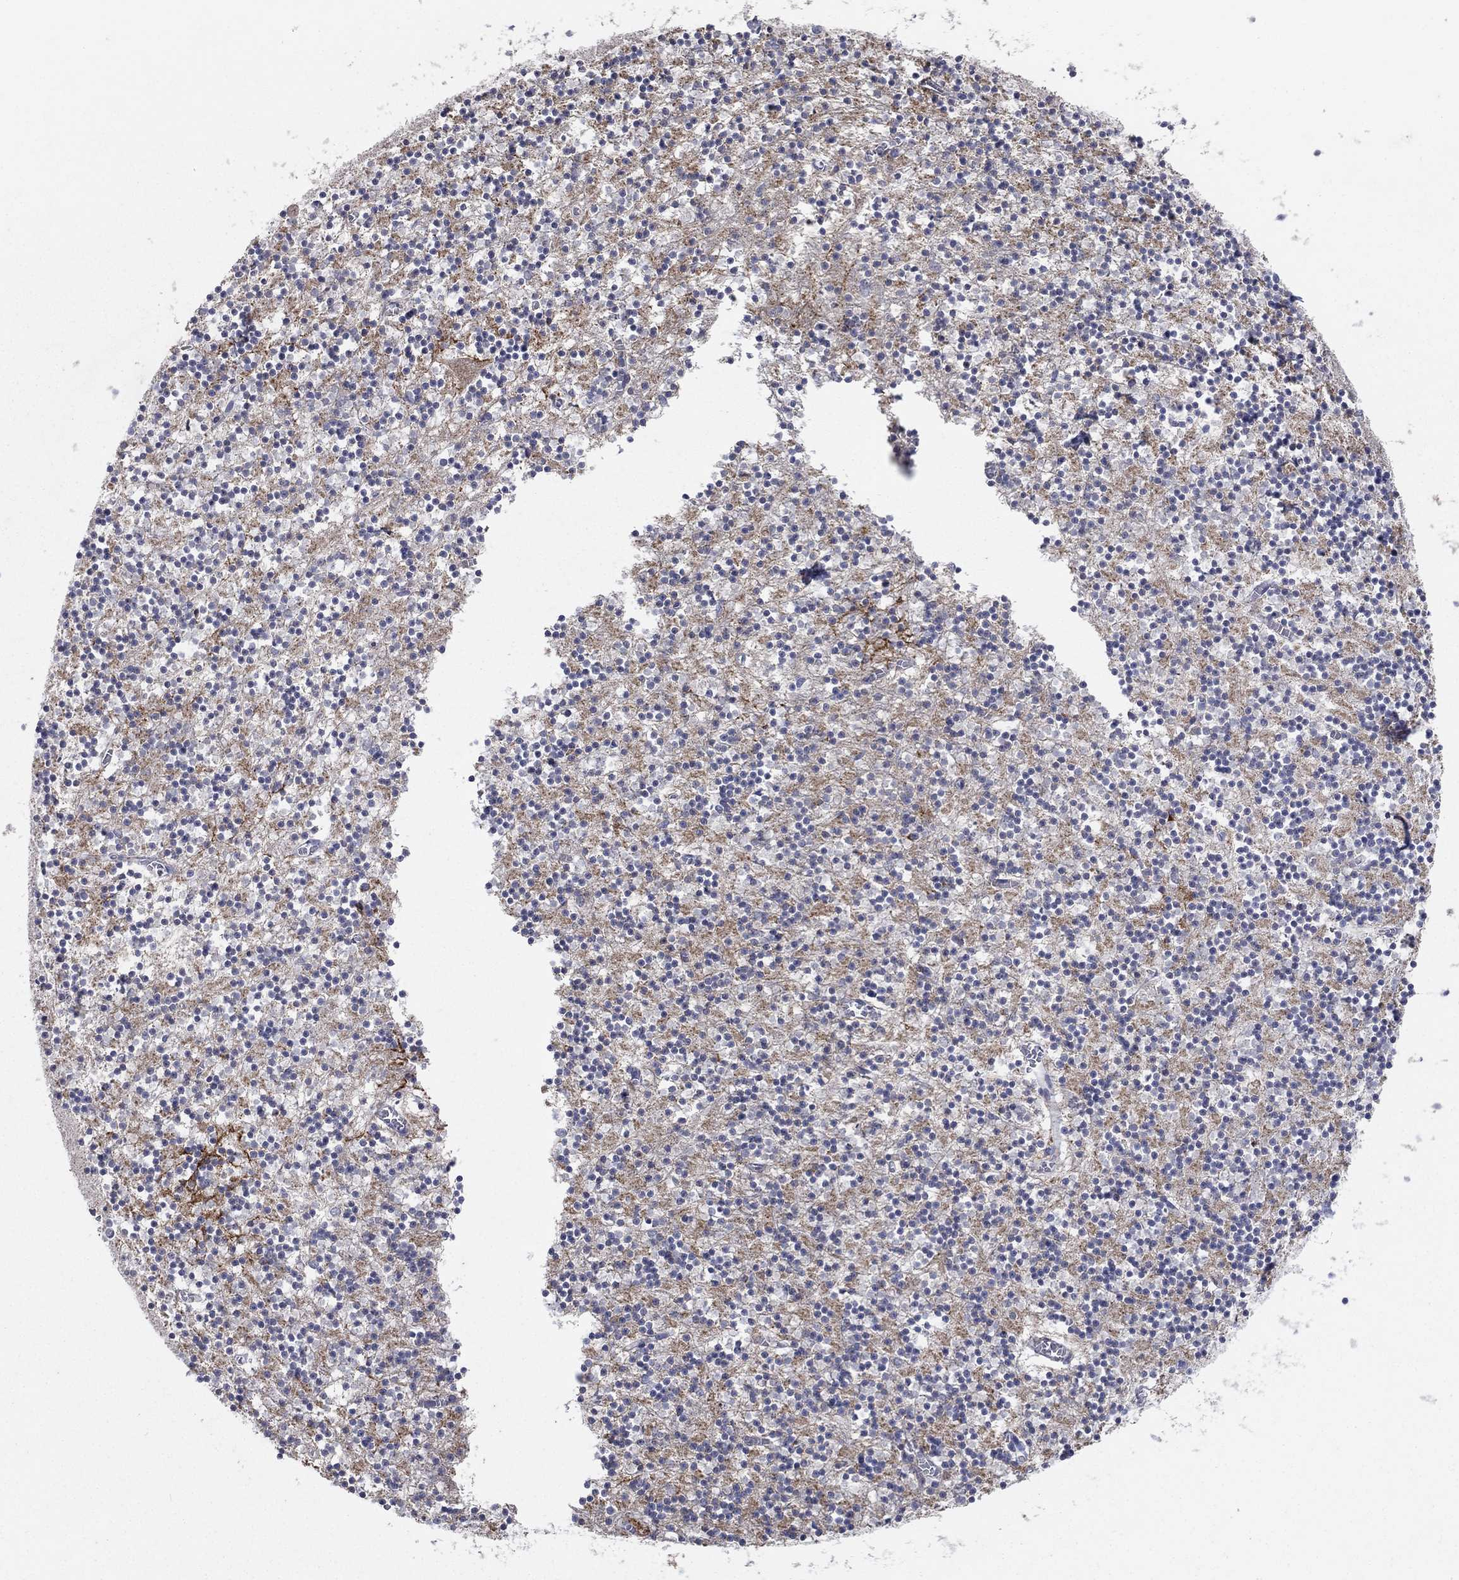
{"staining": {"intensity": "negative", "quantity": "none", "location": "none"}, "tissue": "cerebellum", "cell_type": "Cells in granular layer", "image_type": "normal", "snomed": [{"axis": "morphology", "description": "Normal tissue, NOS"}, {"axis": "topography", "description": "Cerebellum"}], "caption": "DAB immunohistochemical staining of unremarkable cerebellum demonstrates no significant expression in cells in granular layer.", "gene": "C9orf85", "patient": {"sex": "female", "age": 64}}